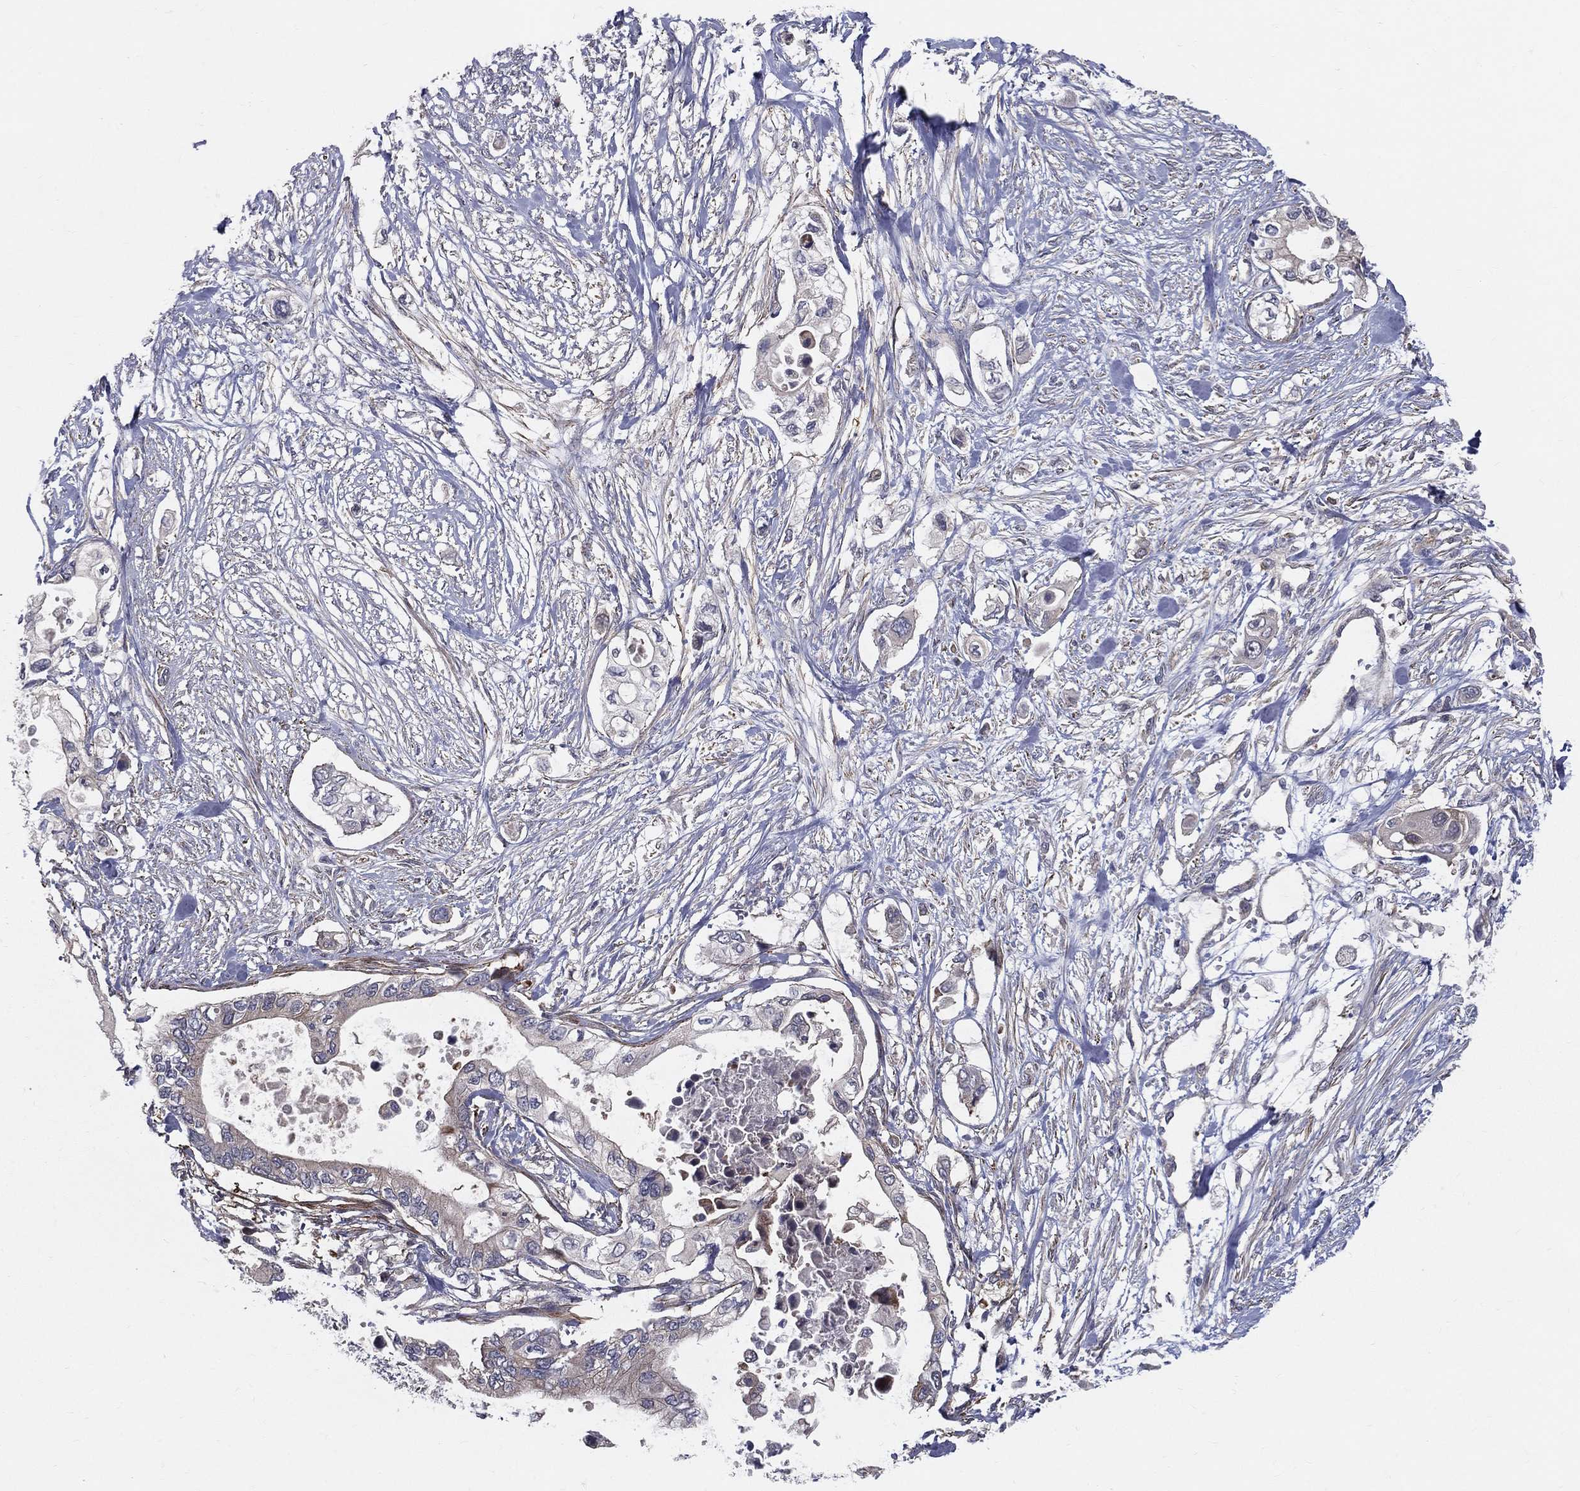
{"staining": {"intensity": "moderate", "quantity": "<25%", "location": "cytoplasmic/membranous"}, "tissue": "pancreatic cancer", "cell_type": "Tumor cells", "image_type": "cancer", "snomed": [{"axis": "morphology", "description": "Adenocarcinoma, NOS"}, {"axis": "topography", "description": "Pancreas"}], "caption": "This is a histology image of immunohistochemistry (IHC) staining of pancreatic cancer (adenocarcinoma), which shows moderate positivity in the cytoplasmic/membranous of tumor cells.", "gene": "POMZP3", "patient": {"sex": "female", "age": 63}}